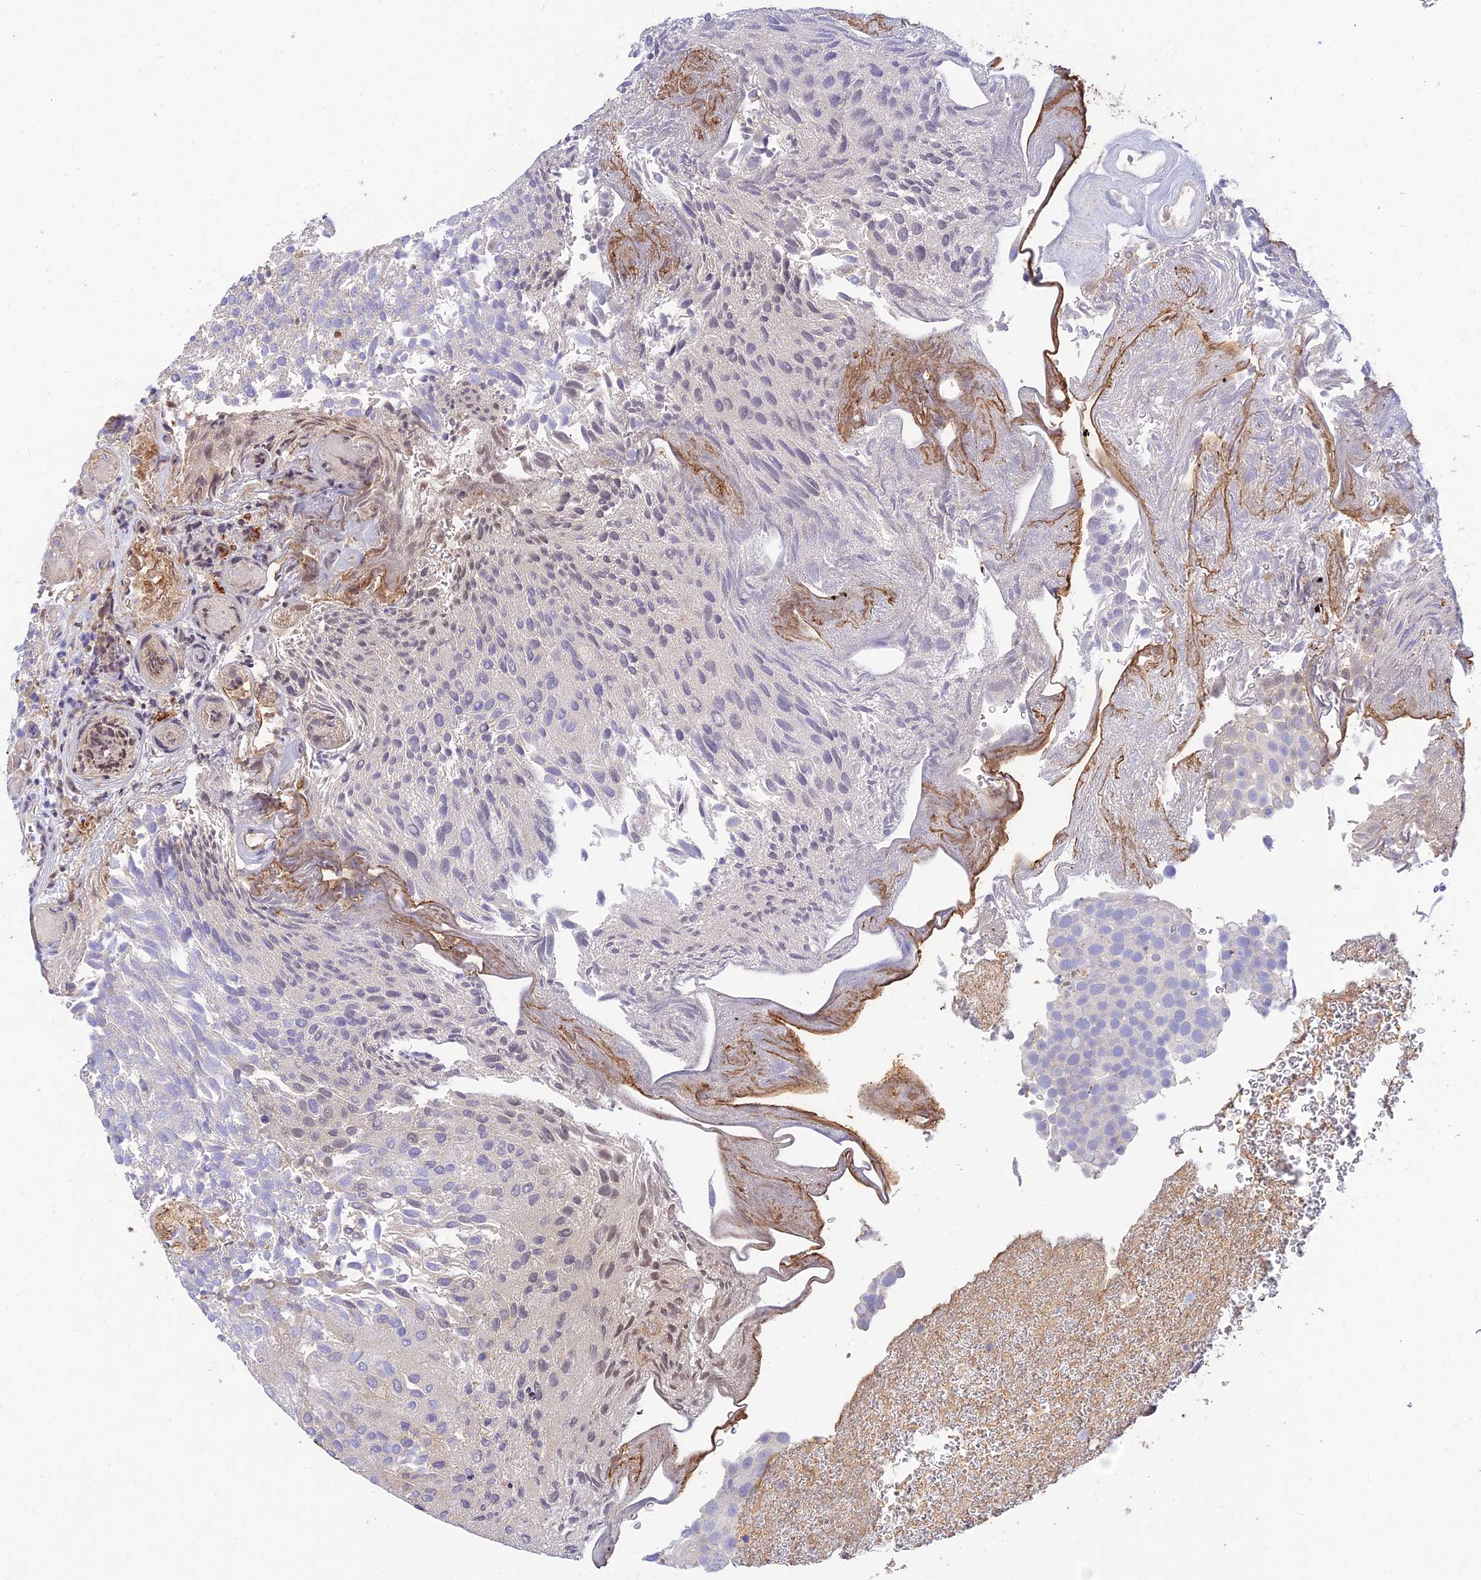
{"staining": {"intensity": "negative", "quantity": "none", "location": "none"}, "tissue": "urothelial cancer", "cell_type": "Tumor cells", "image_type": "cancer", "snomed": [{"axis": "morphology", "description": "Urothelial carcinoma, Low grade"}, {"axis": "topography", "description": "Urinary bladder"}], "caption": "This is a image of immunohistochemistry (IHC) staining of low-grade urothelial carcinoma, which shows no expression in tumor cells.", "gene": "ACSM5", "patient": {"sex": "male", "age": 78}}